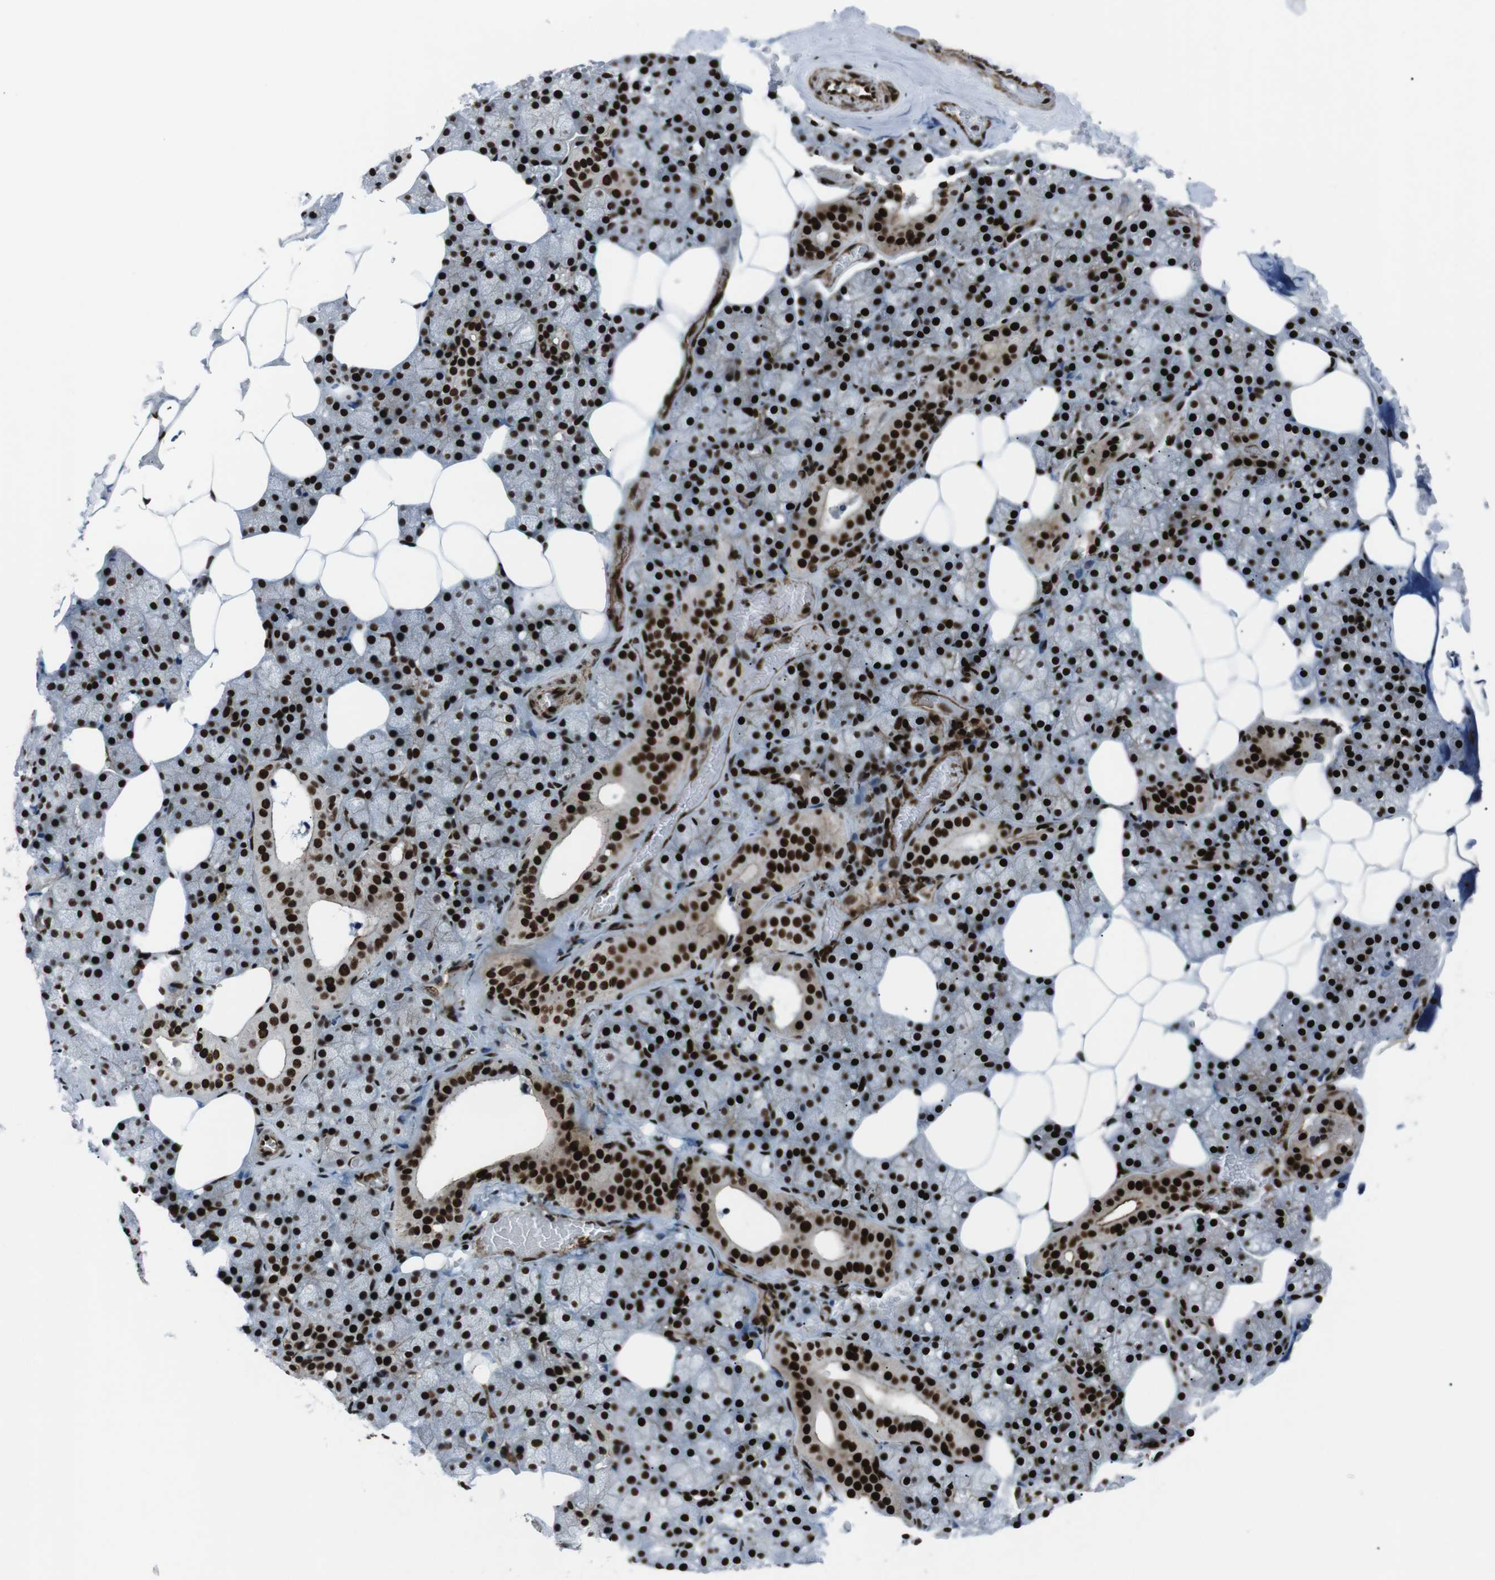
{"staining": {"intensity": "strong", "quantity": ">75%", "location": "nuclear"}, "tissue": "salivary gland", "cell_type": "Glandular cells", "image_type": "normal", "snomed": [{"axis": "morphology", "description": "Normal tissue, NOS"}, {"axis": "topography", "description": "Salivary gland"}], "caption": "High-power microscopy captured an immunohistochemistry histopathology image of unremarkable salivary gland, revealing strong nuclear staining in approximately >75% of glandular cells. Ihc stains the protein in brown and the nuclei are stained blue.", "gene": "HNRNPU", "patient": {"sex": "male", "age": 62}}